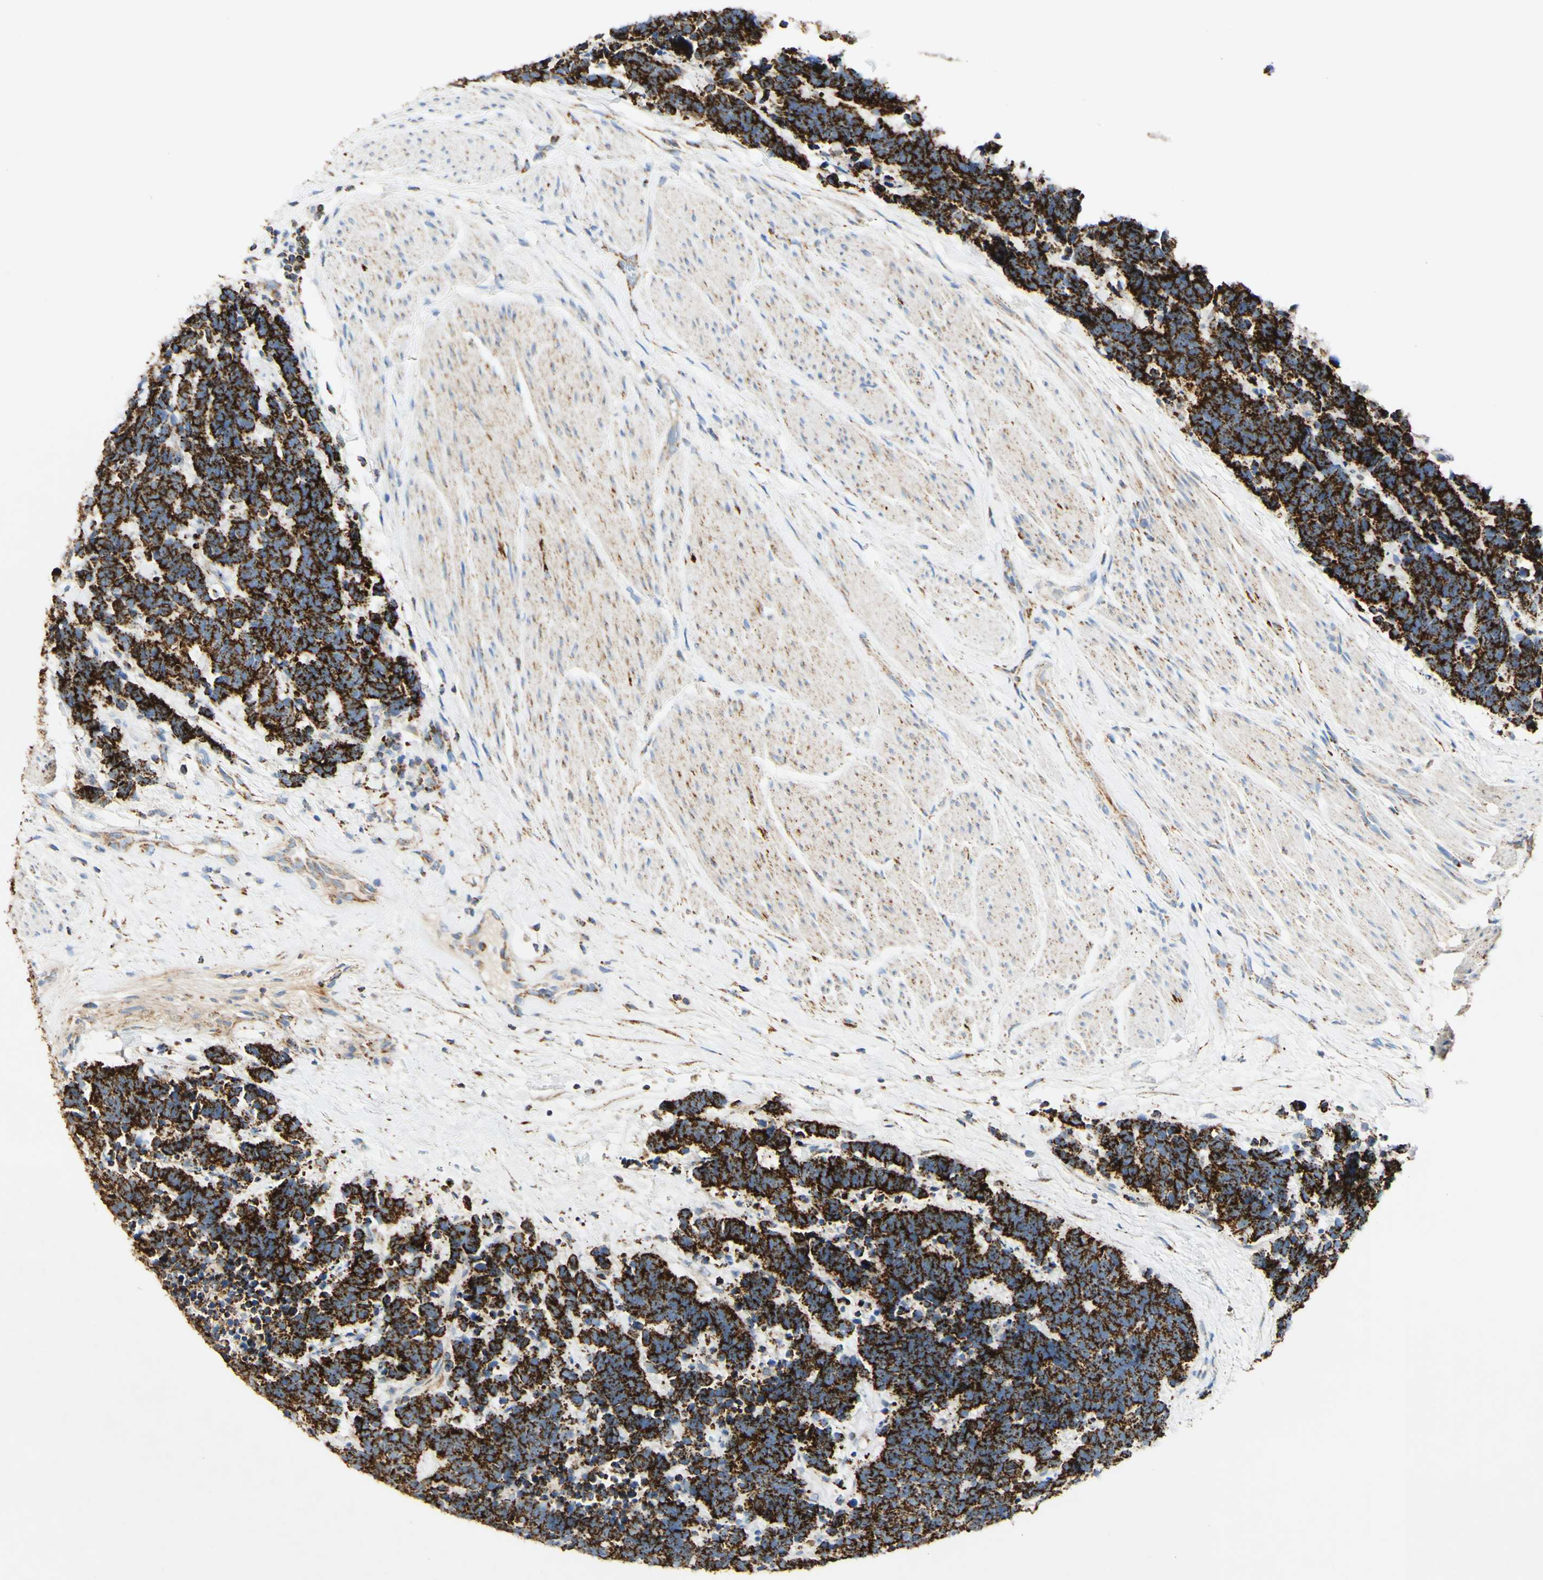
{"staining": {"intensity": "strong", "quantity": ">75%", "location": "cytoplasmic/membranous"}, "tissue": "carcinoid", "cell_type": "Tumor cells", "image_type": "cancer", "snomed": [{"axis": "morphology", "description": "Carcinoma, NOS"}, {"axis": "morphology", "description": "Carcinoid, malignant, NOS"}, {"axis": "topography", "description": "Urinary bladder"}], "caption": "Protein staining of carcinoid tissue reveals strong cytoplasmic/membranous expression in approximately >75% of tumor cells.", "gene": "OXCT1", "patient": {"sex": "male", "age": 57}}